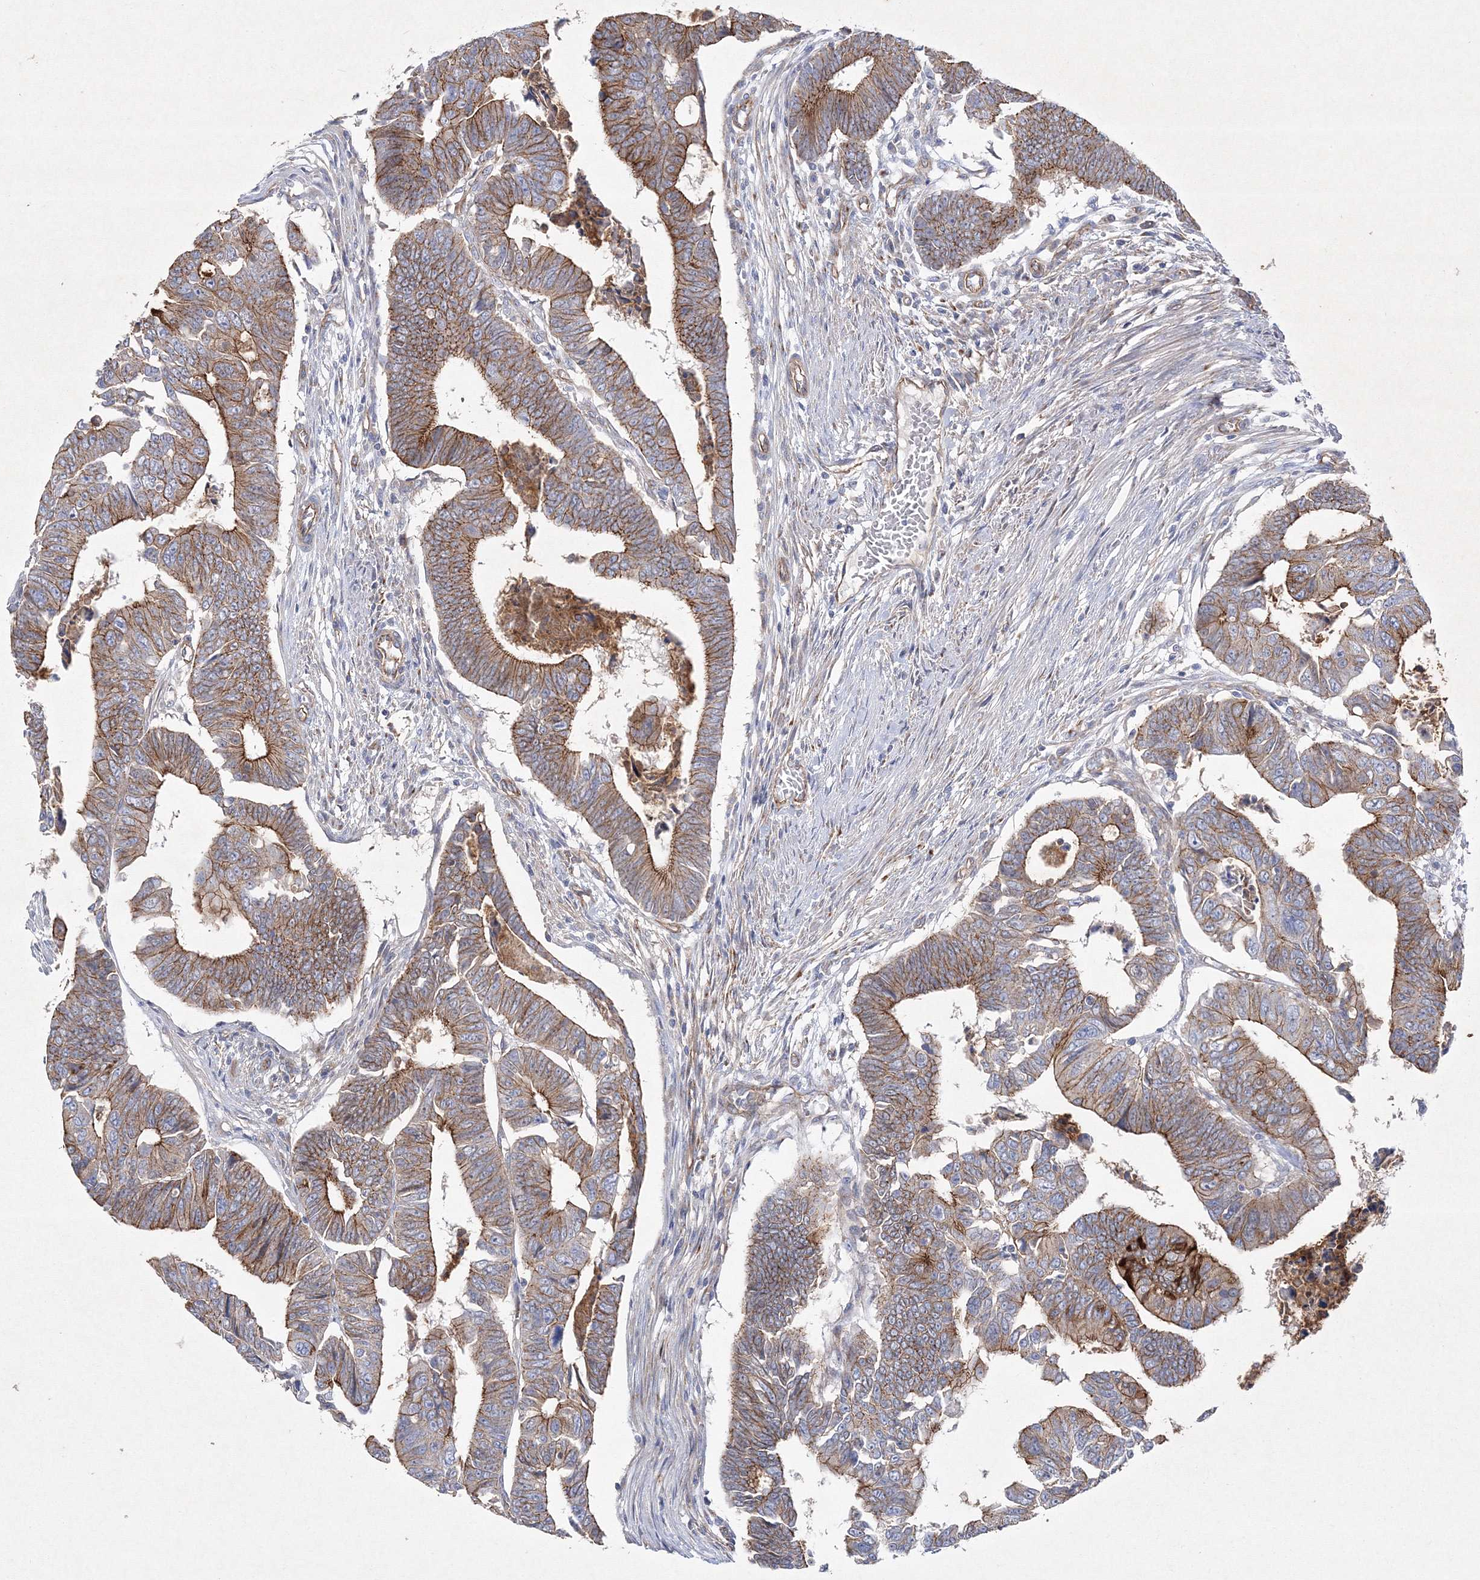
{"staining": {"intensity": "moderate", "quantity": ">75%", "location": "cytoplasmic/membranous"}, "tissue": "colorectal cancer", "cell_type": "Tumor cells", "image_type": "cancer", "snomed": [{"axis": "morphology", "description": "Adenocarcinoma, NOS"}, {"axis": "topography", "description": "Rectum"}], "caption": "Tumor cells display medium levels of moderate cytoplasmic/membranous staining in approximately >75% of cells in human adenocarcinoma (colorectal).", "gene": "NAA40", "patient": {"sex": "female", "age": 65}}